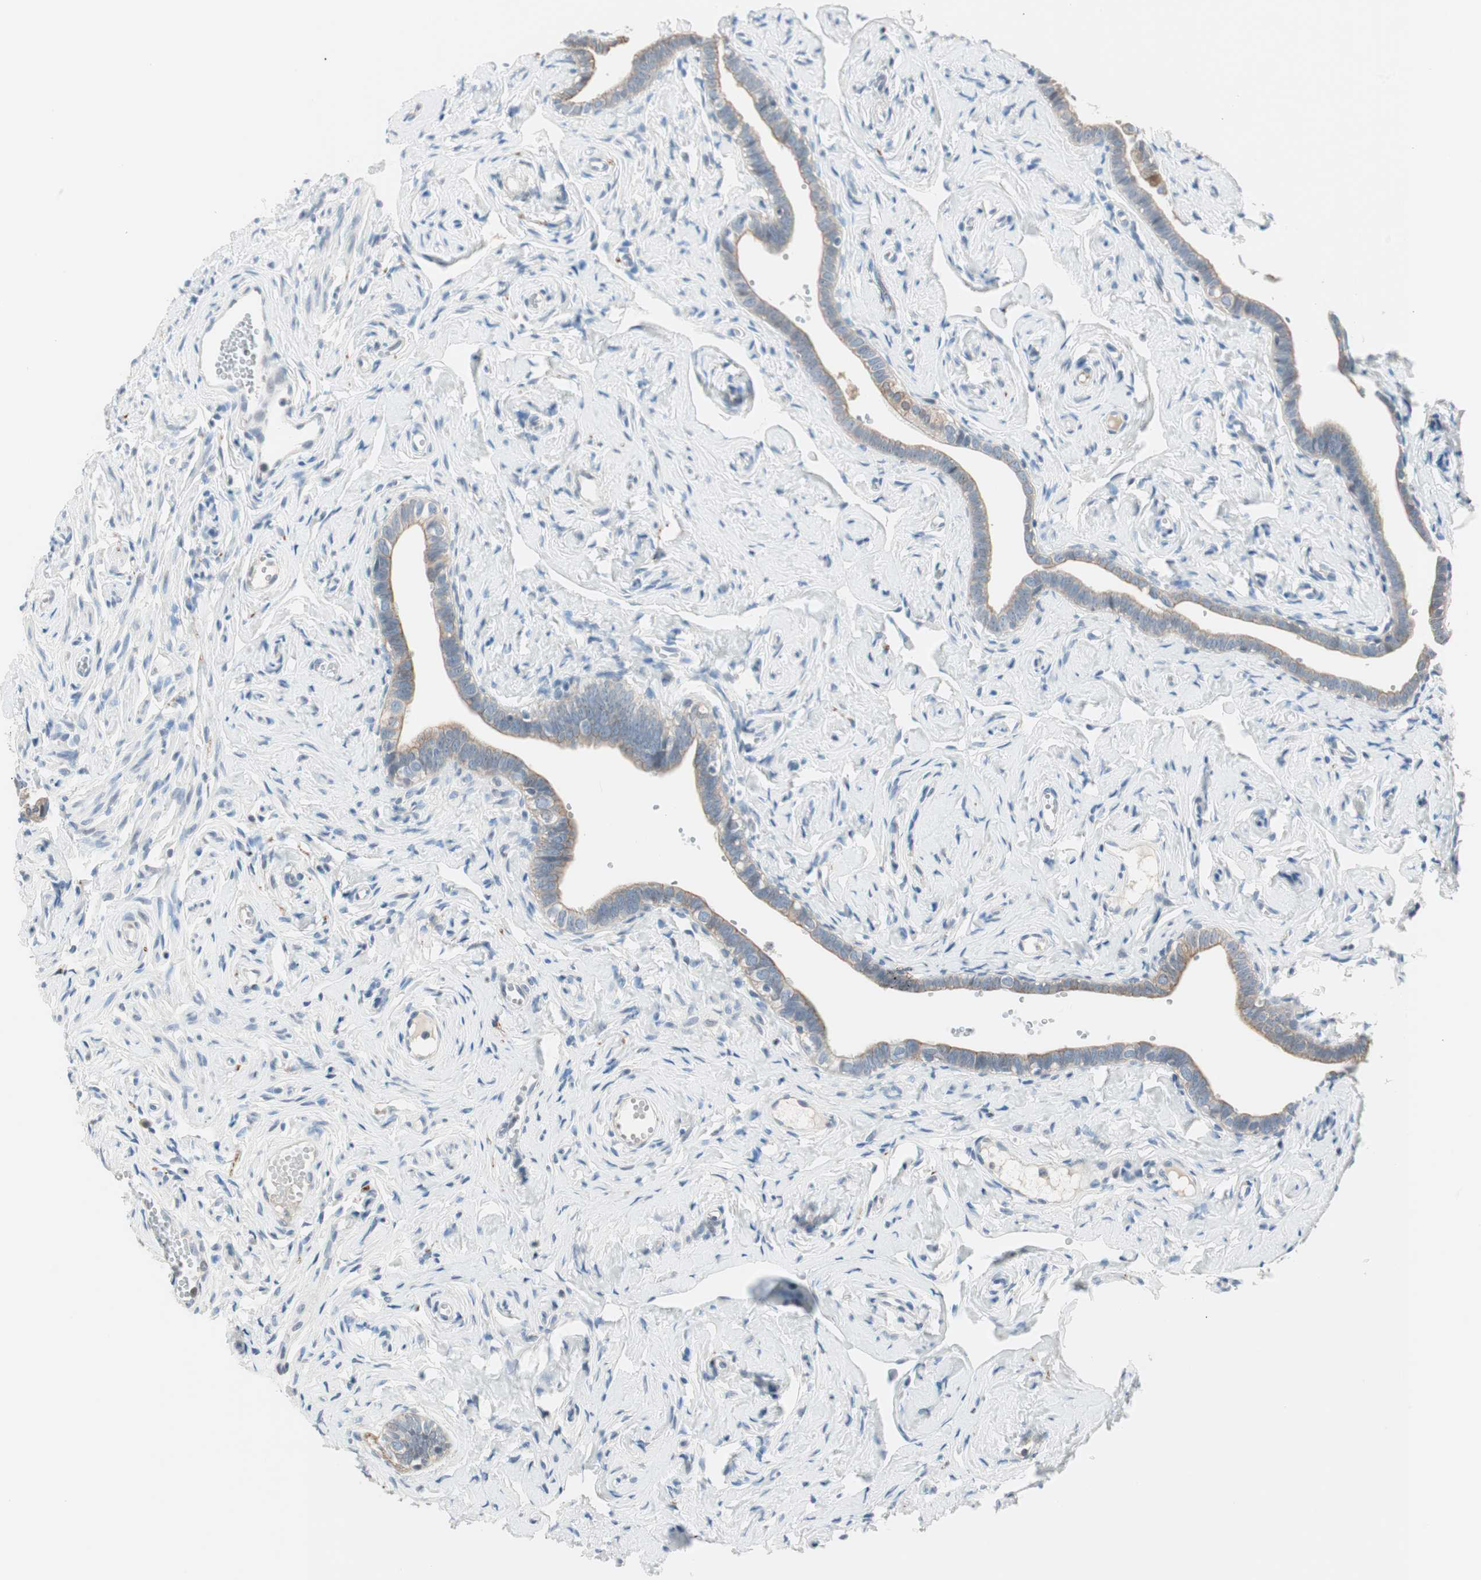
{"staining": {"intensity": "weak", "quantity": ">75%", "location": "cytoplasmic/membranous"}, "tissue": "fallopian tube", "cell_type": "Glandular cells", "image_type": "normal", "snomed": [{"axis": "morphology", "description": "Normal tissue, NOS"}, {"axis": "topography", "description": "Fallopian tube"}], "caption": "Brown immunohistochemical staining in benign fallopian tube reveals weak cytoplasmic/membranous staining in approximately >75% of glandular cells.", "gene": "GNAO1", "patient": {"sex": "female", "age": 71}}